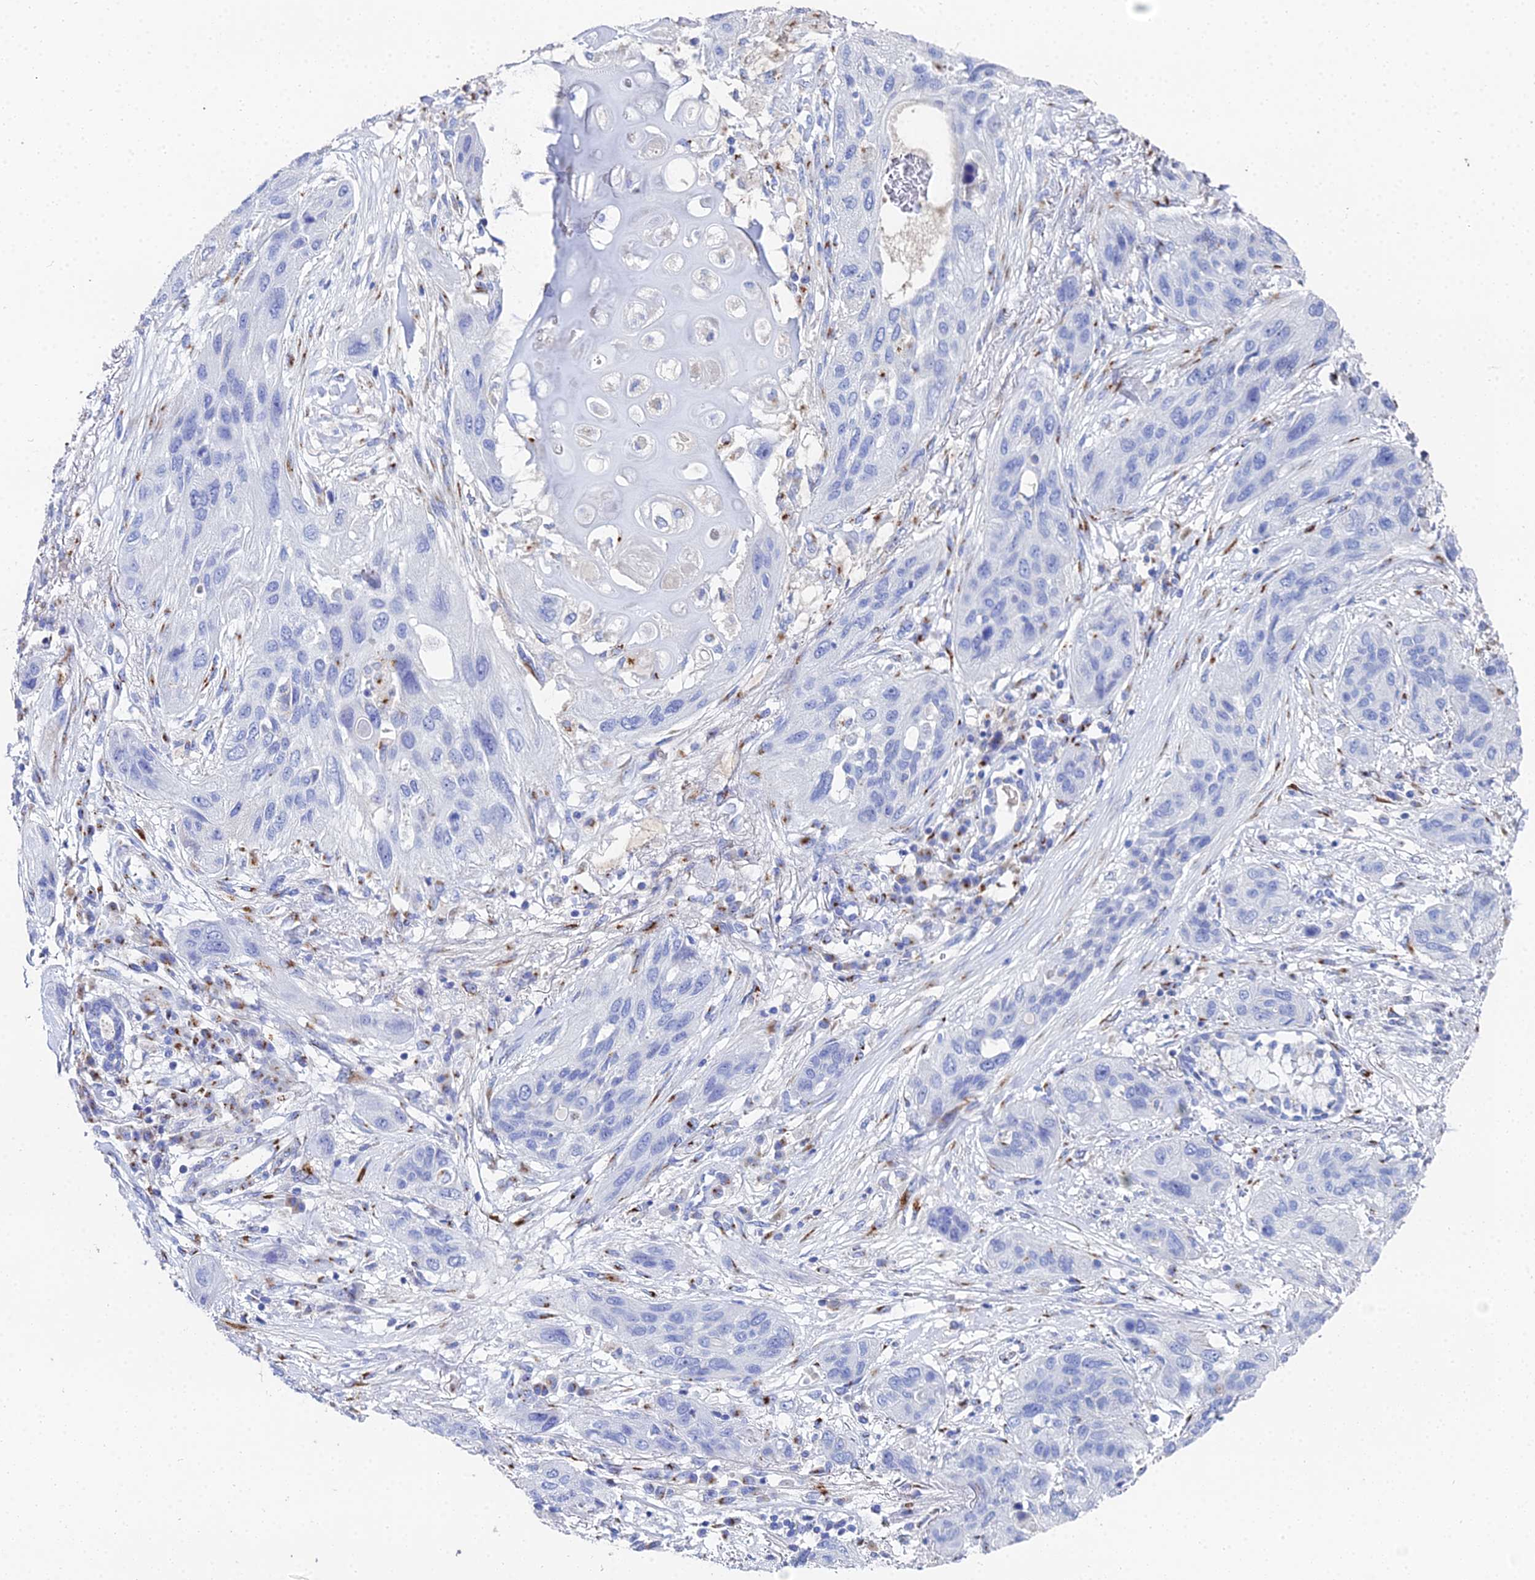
{"staining": {"intensity": "negative", "quantity": "none", "location": "none"}, "tissue": "lung cancer", "cell_type": "Tumor cells", "image_type": "cancer", "snomed": [{"axis": "morphology", "description": "Squamous cell carcinoma, NOS"}, {"axis": "topography", "description": "Lung"}], "caption": "This is an immunohistochemistry image of lung cancer (squamous cell carcinoma). There is no expression in tumor cells.", "gene": "ENSG00000268674", "patient": {"sex": "female", "age": 70}}